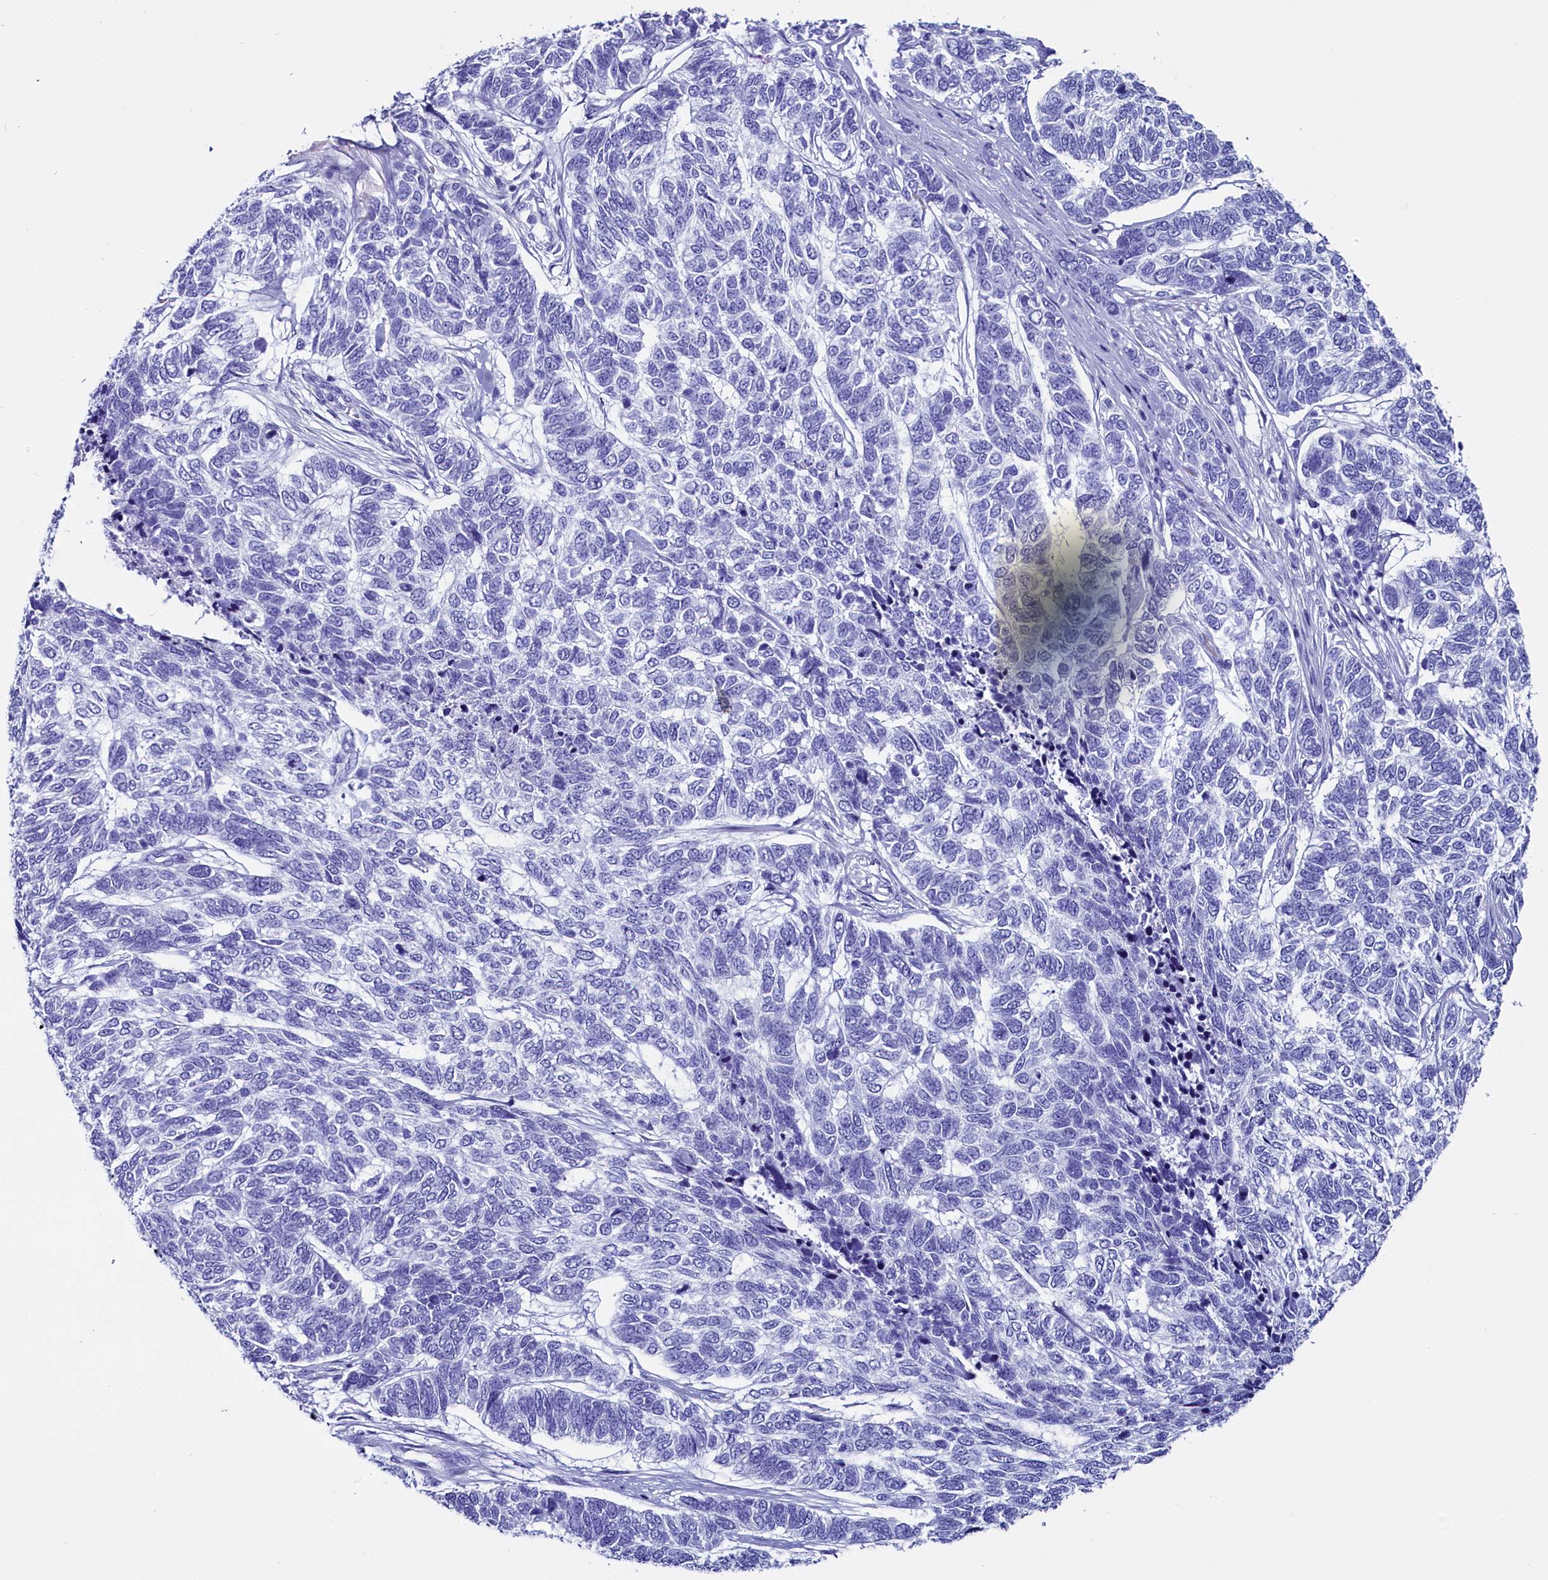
{"staining": {"intensity": "negative", "quantity": "none", "location": "none"}, "tissue": "skin cancer", "cell_type": "Tumor cells", "image_type": "cancer", "snomed": [{"axis": "morphology", "description": "Basal cell carcinoma"}, {"axis": "topography", "description": "Skin"}], "caption": "Protein analysis of skin cancer demonstrates no significant positivity in tumor cells. (Immunohistochemistry, brightfield microscopy, high magnification).", "gene": "ANKRD29", "patient": {"sex": "female", "age": 65}}